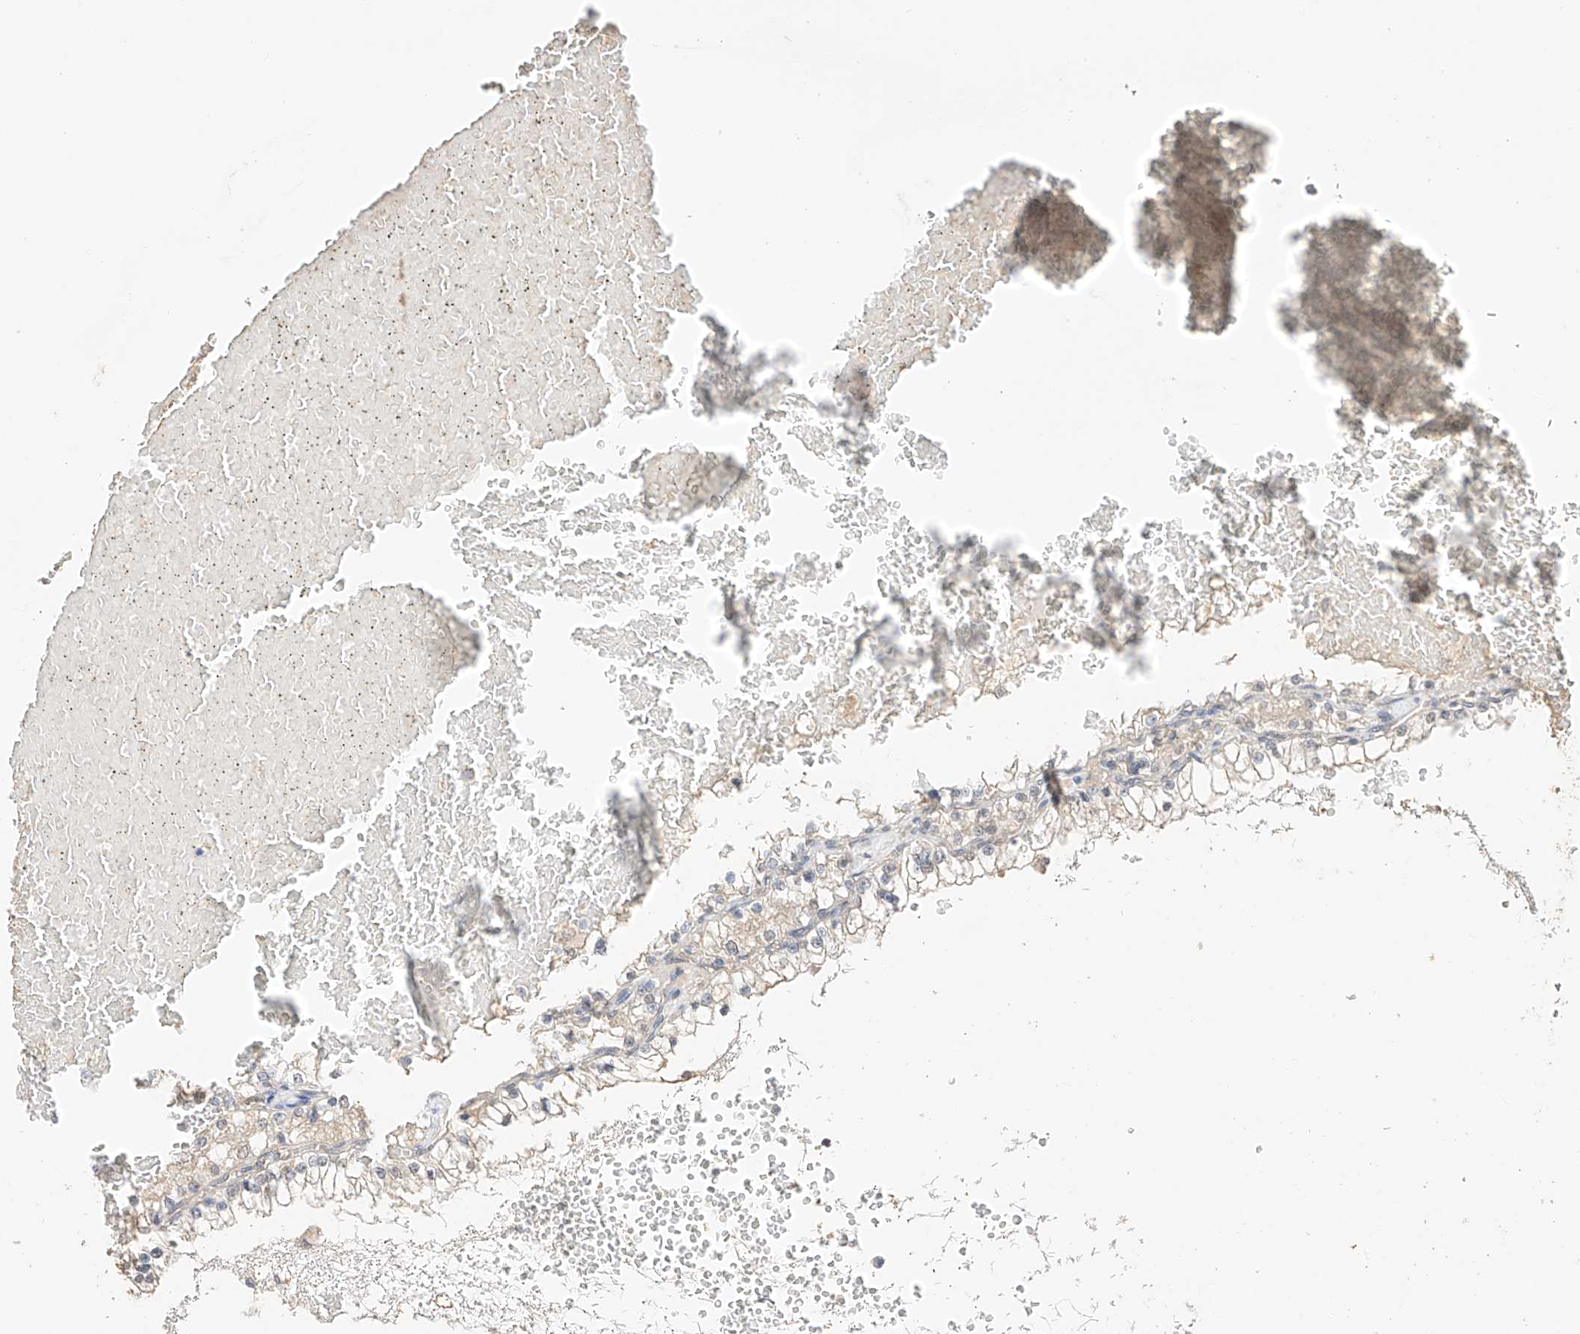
{"staining": {"intensity": "negative", "quantity": "none", "location": "none"}, "tissue": "renal cancer", "cell_type": "Tumor cells", "image_type": "cancer", "snomed": [{"axis": "morphology", "description": "Adenocarcinoma, NOS"}, {"axis": "topography", "description": "Kidney"}], "caption": "Immunohistochemistry (IHC) of human adenocarcinoma (renal) reveals no positivity in tumor cells. Brightfield microscopy of immunohistochemistry stained with DAB (brown) and hematoxylin (blue), captured at high magnification.", "gene": "IL22RA2", "patient": {"sex": "male", "age": 68}}